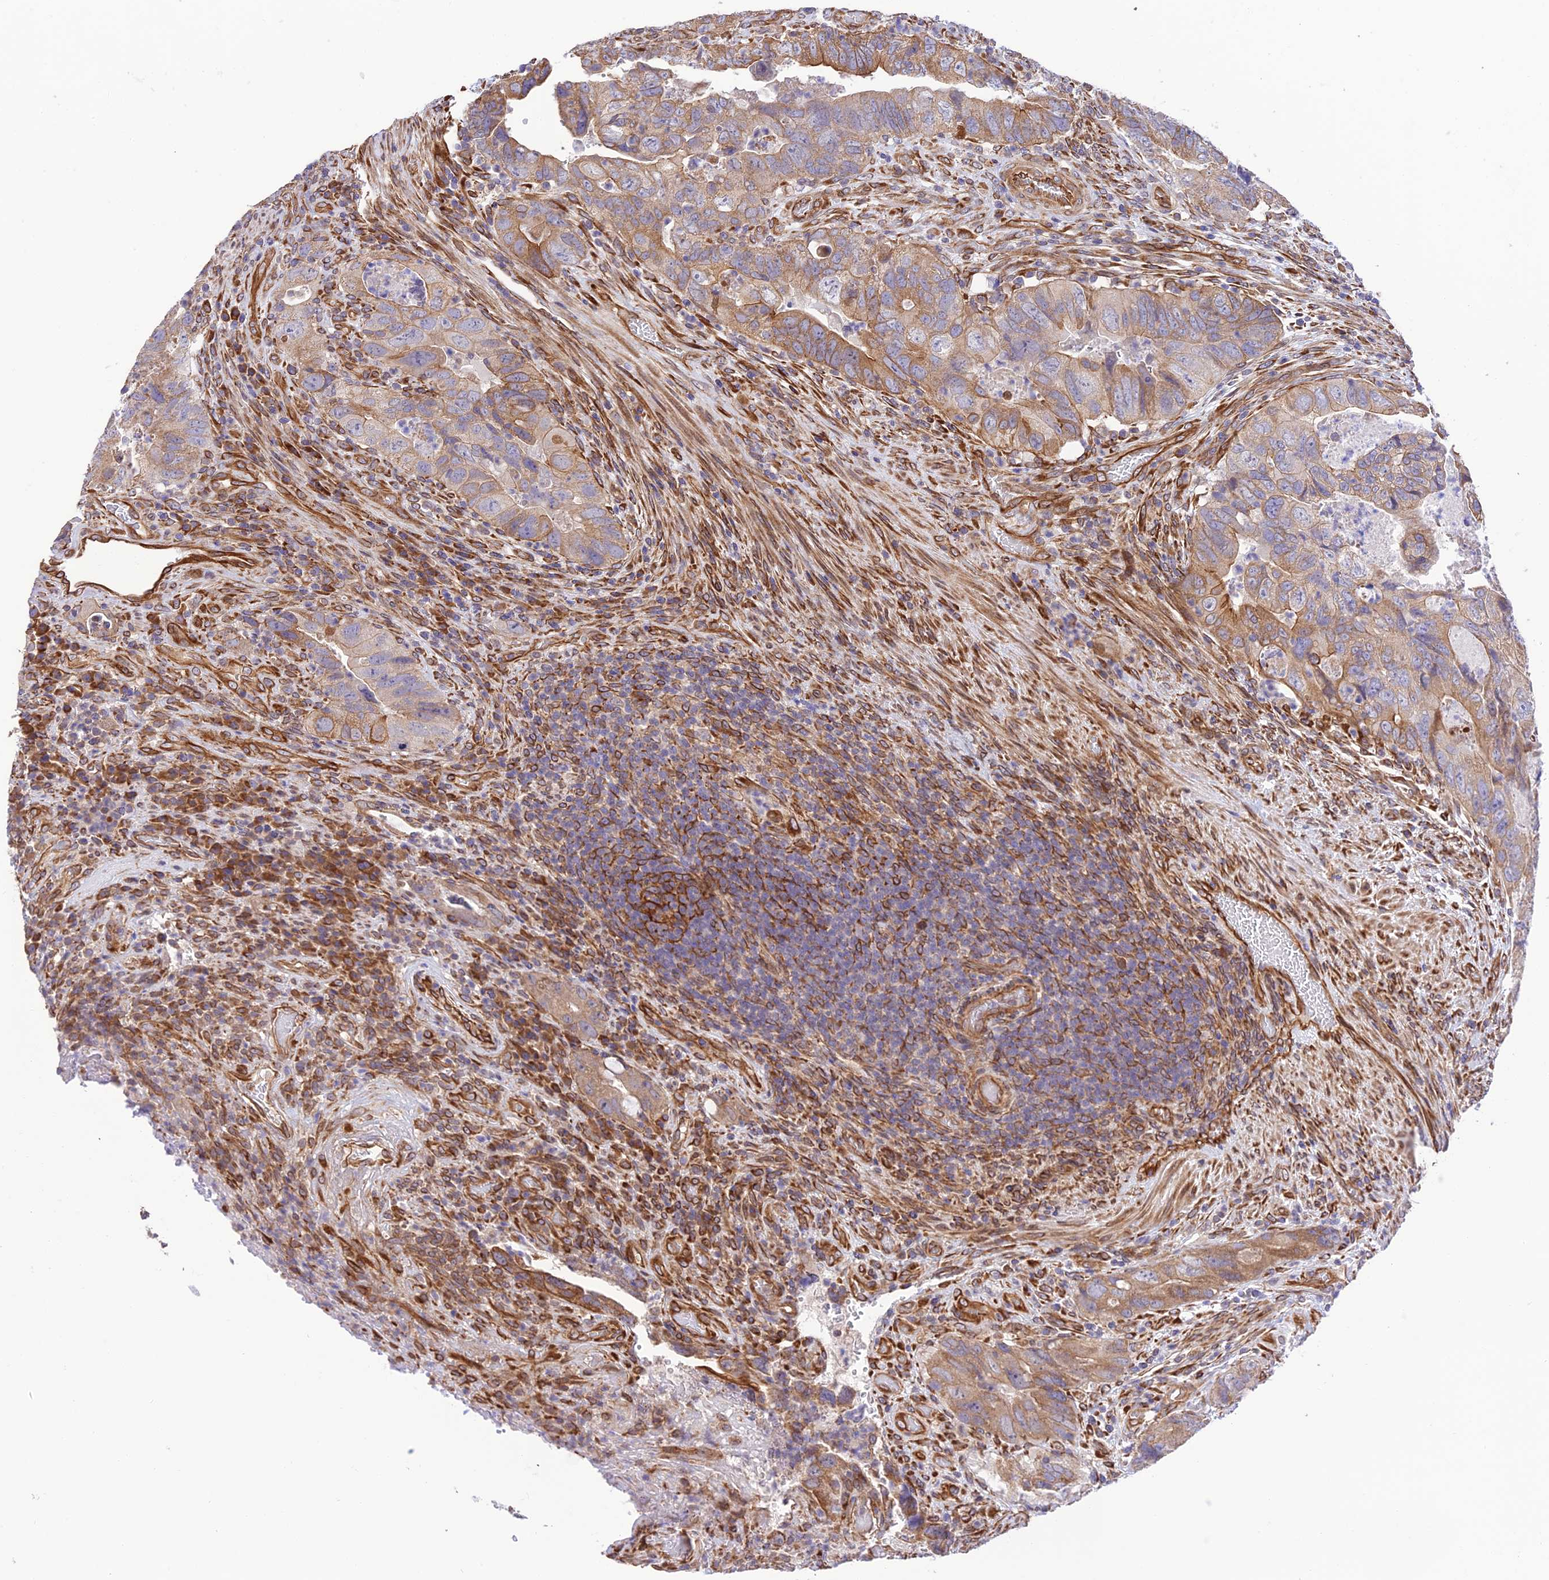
{"staining": {"intensity": "moderate", "quantity": "25%-75%", "location": "cytoplasmic/membranous"}, "tissue": "colorectal cancer", "cell_type": "Tumor cells", "image_type": "cancer", "snomed": [{"axis": "morphology", "description": "Adenocarcinoma, NOS"}, {"axis": "topography", "description": "Rectum"}], "caption": "Moderate cytoplasmic/membranous protein staining is seen in approximately 25%-75% of tumor cells in adenocarcinoma (colorectal). Immunohistochemistry (ihc) stains the protein in brown and the nuclei are stained blue.", "gene": "EXOC3L4", "patient": {"sex": "male", "age": 63}}